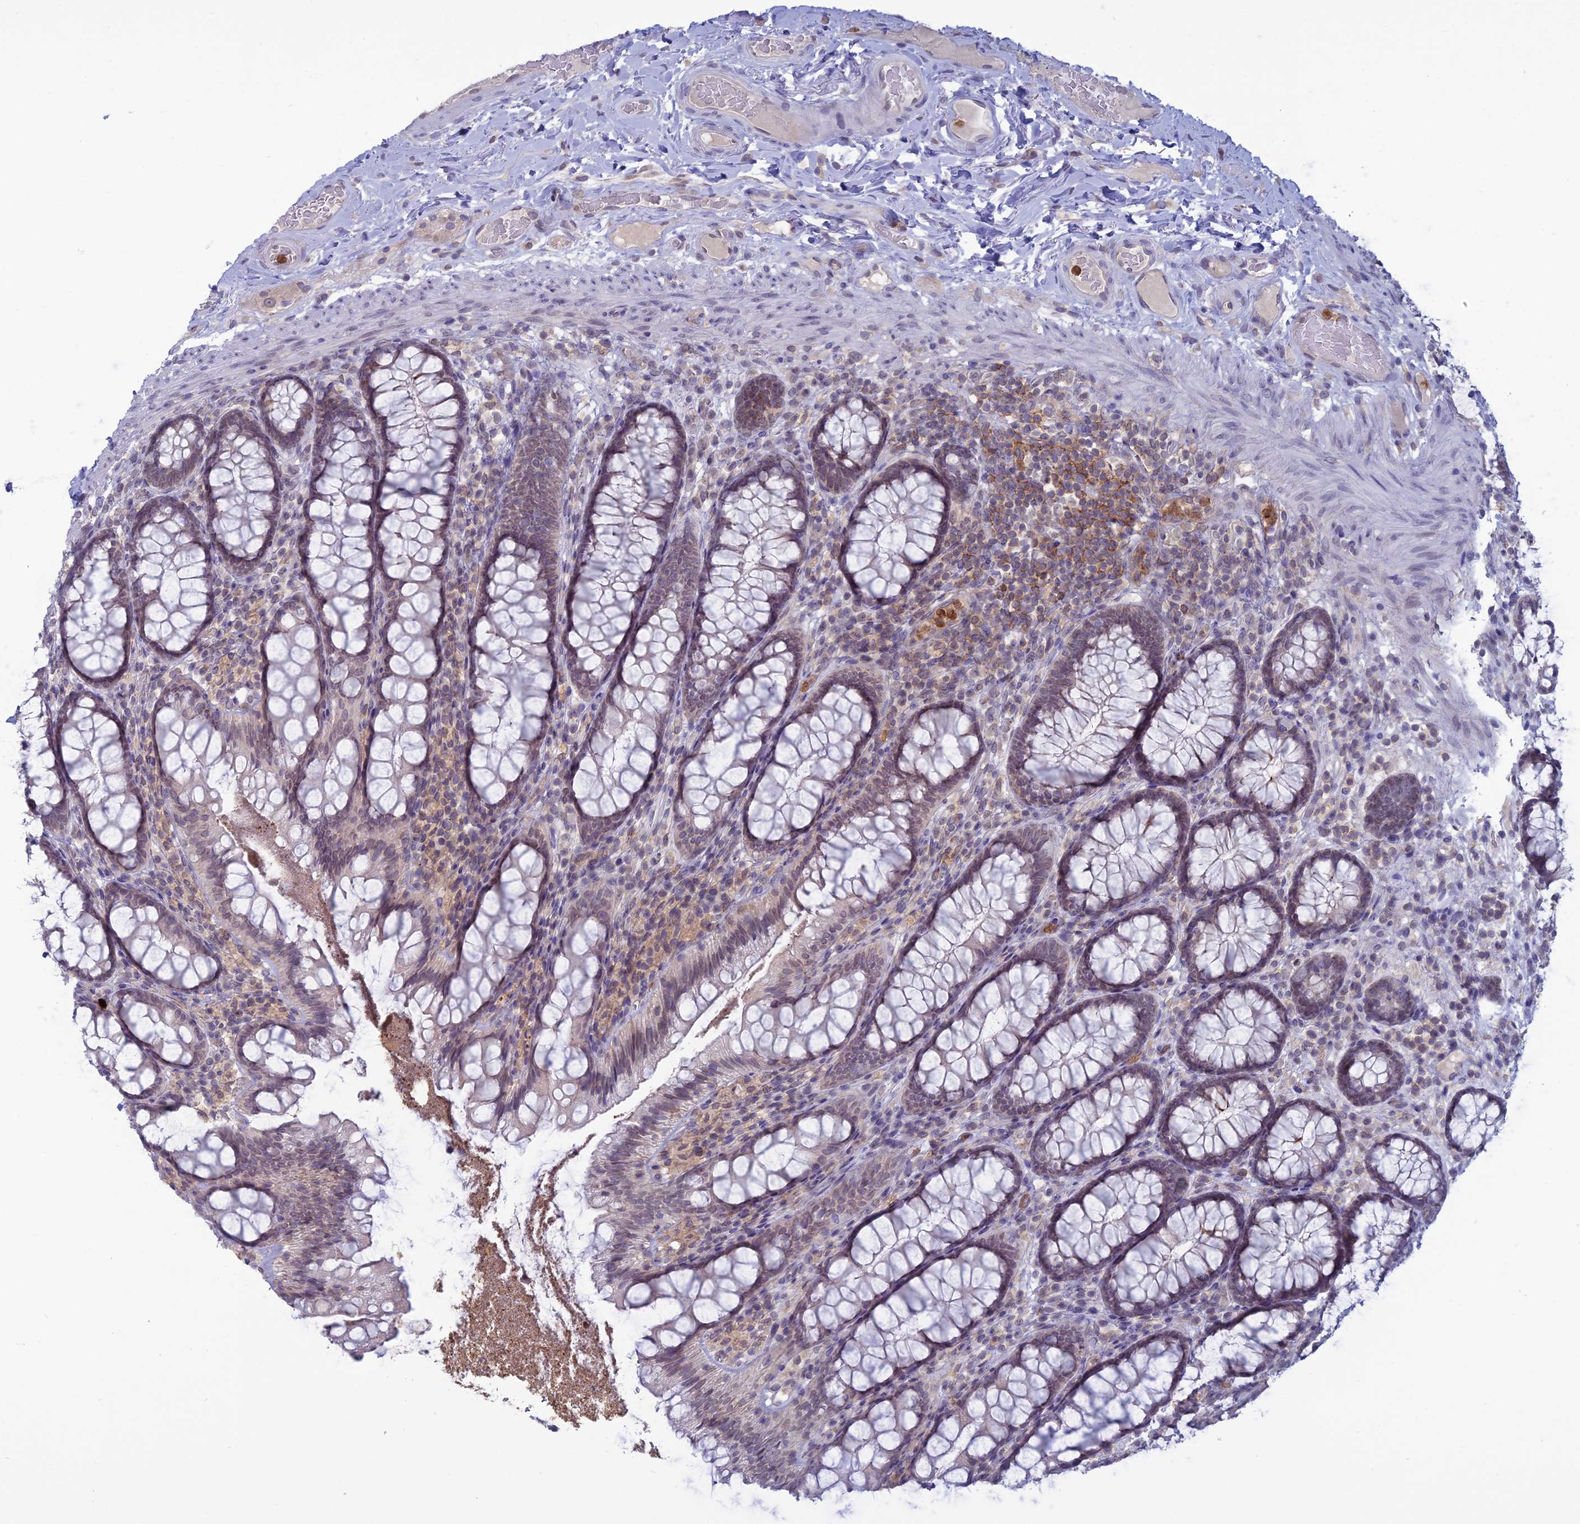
{"staining": {"intensity": "weak", "quantity": ">75%", "location": "nuclear"}, "tissue": "rectum", "cell_type": "Glandular cells", "image_type": "normal", "snomed": [{"axis": "morphology", "description": "Normal tissue, NOS"}, {"axis": "topography", "description": "Rectum"}], "caption": "IHC histopathology image of benign rectum: human rectum stained using IHC reveals low levels of weak protein expression localized specifically in the nuclear of glandular cells, appearing as a nuclear brown color.", "gene": "WDR46", "patient": {"sex": "male", "age": 83}}